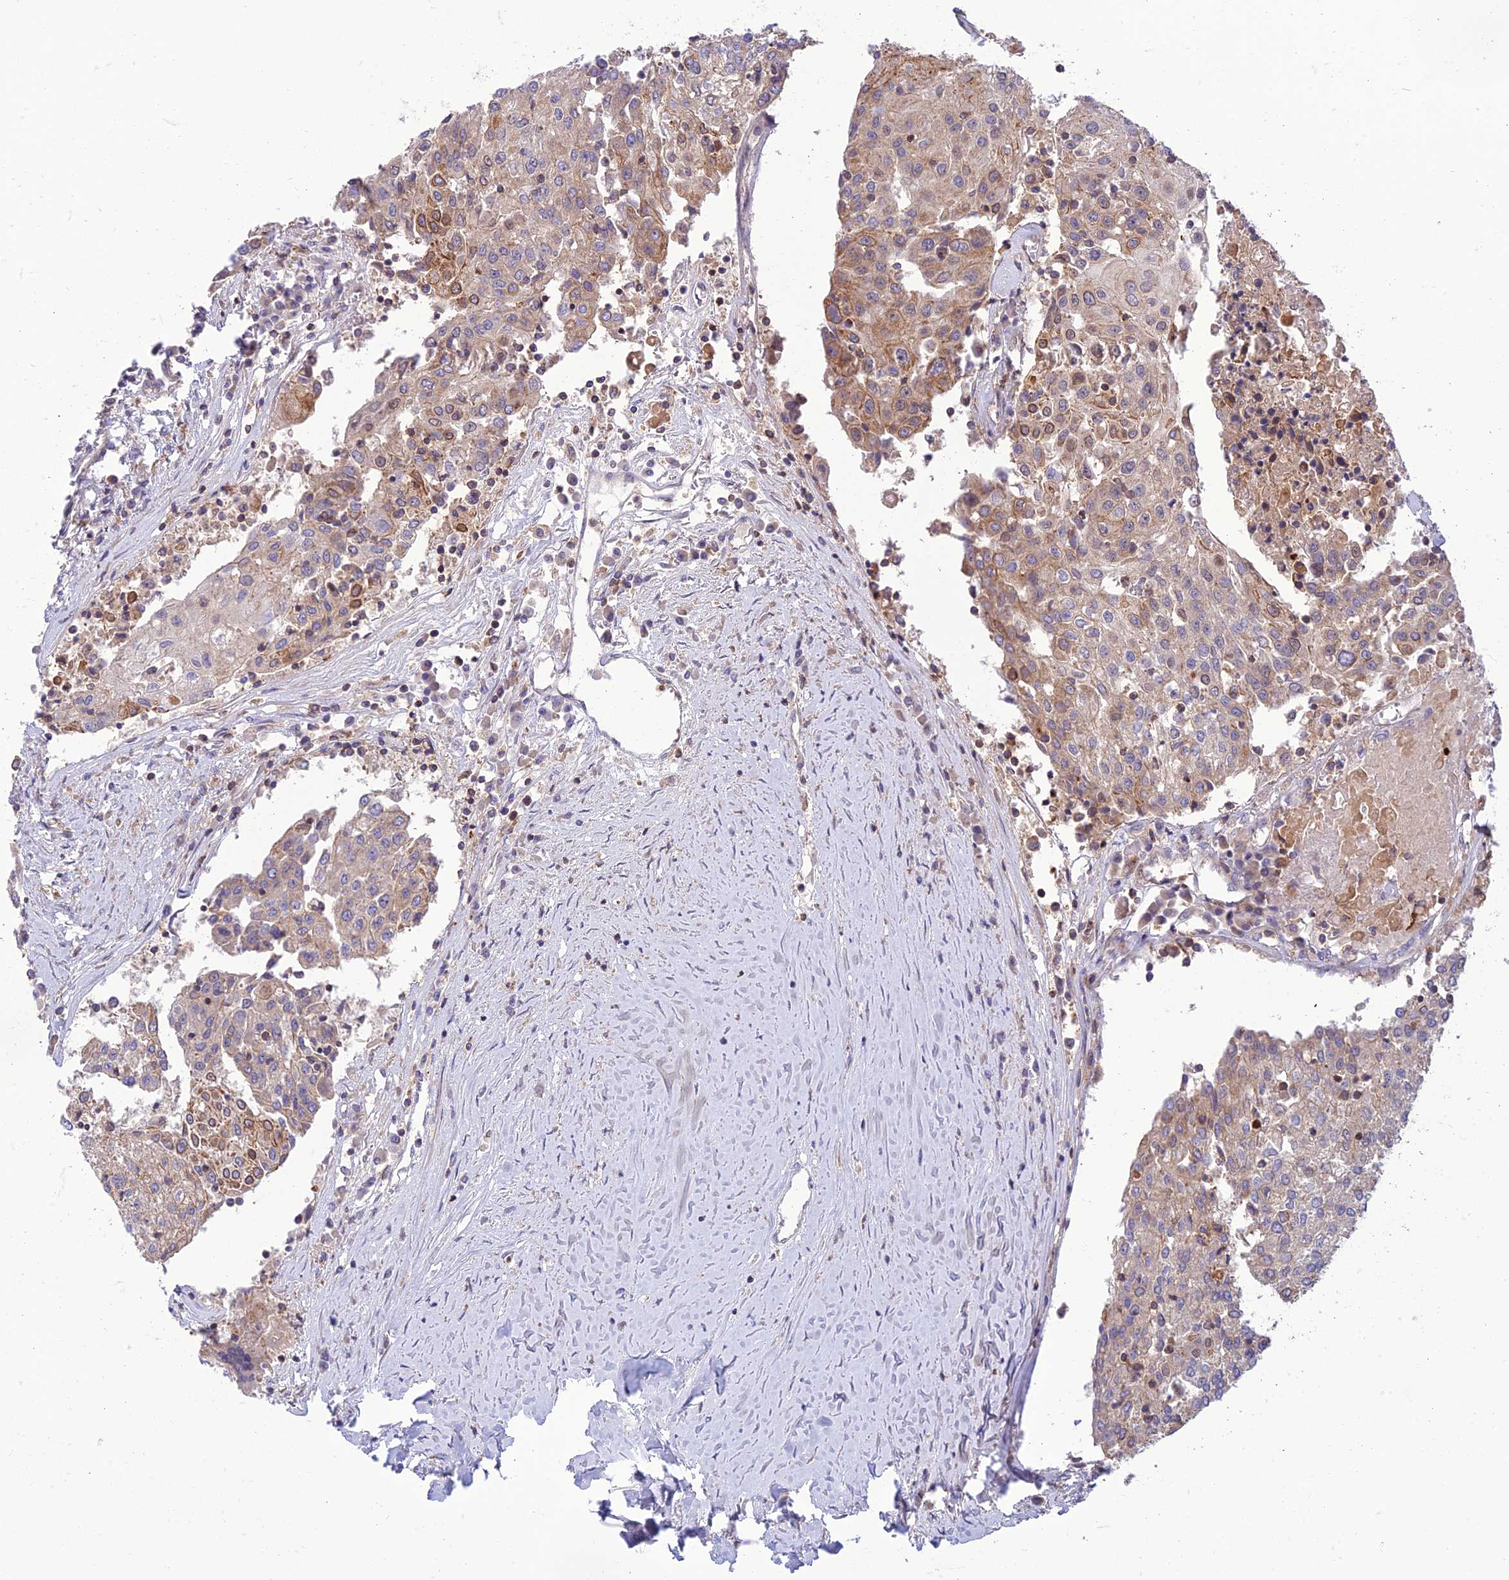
{"staining": {"intensity": "moderate", "quantity": "<25%", "location": "cytoplasmic/membranous"}, "tissue": "urothelial cancer", "cell_type": "Tumor cells", "image_type": "cancer", "snomed": [{"axis": "morphology", "description": "Urothelial carcinoma, High grade"}, {"axis": "topography", "description": "Urinary bladder"}], "caption": "Protein staining by IHC exhibits moderate cytoplasmic/membranous expression in about <25% of tumor cells in urothelial cancer. (IHC, brightfield microscopy, high magnification).", "gene": "IRAK3", "patient": {"sex": "female", "age": 85}}